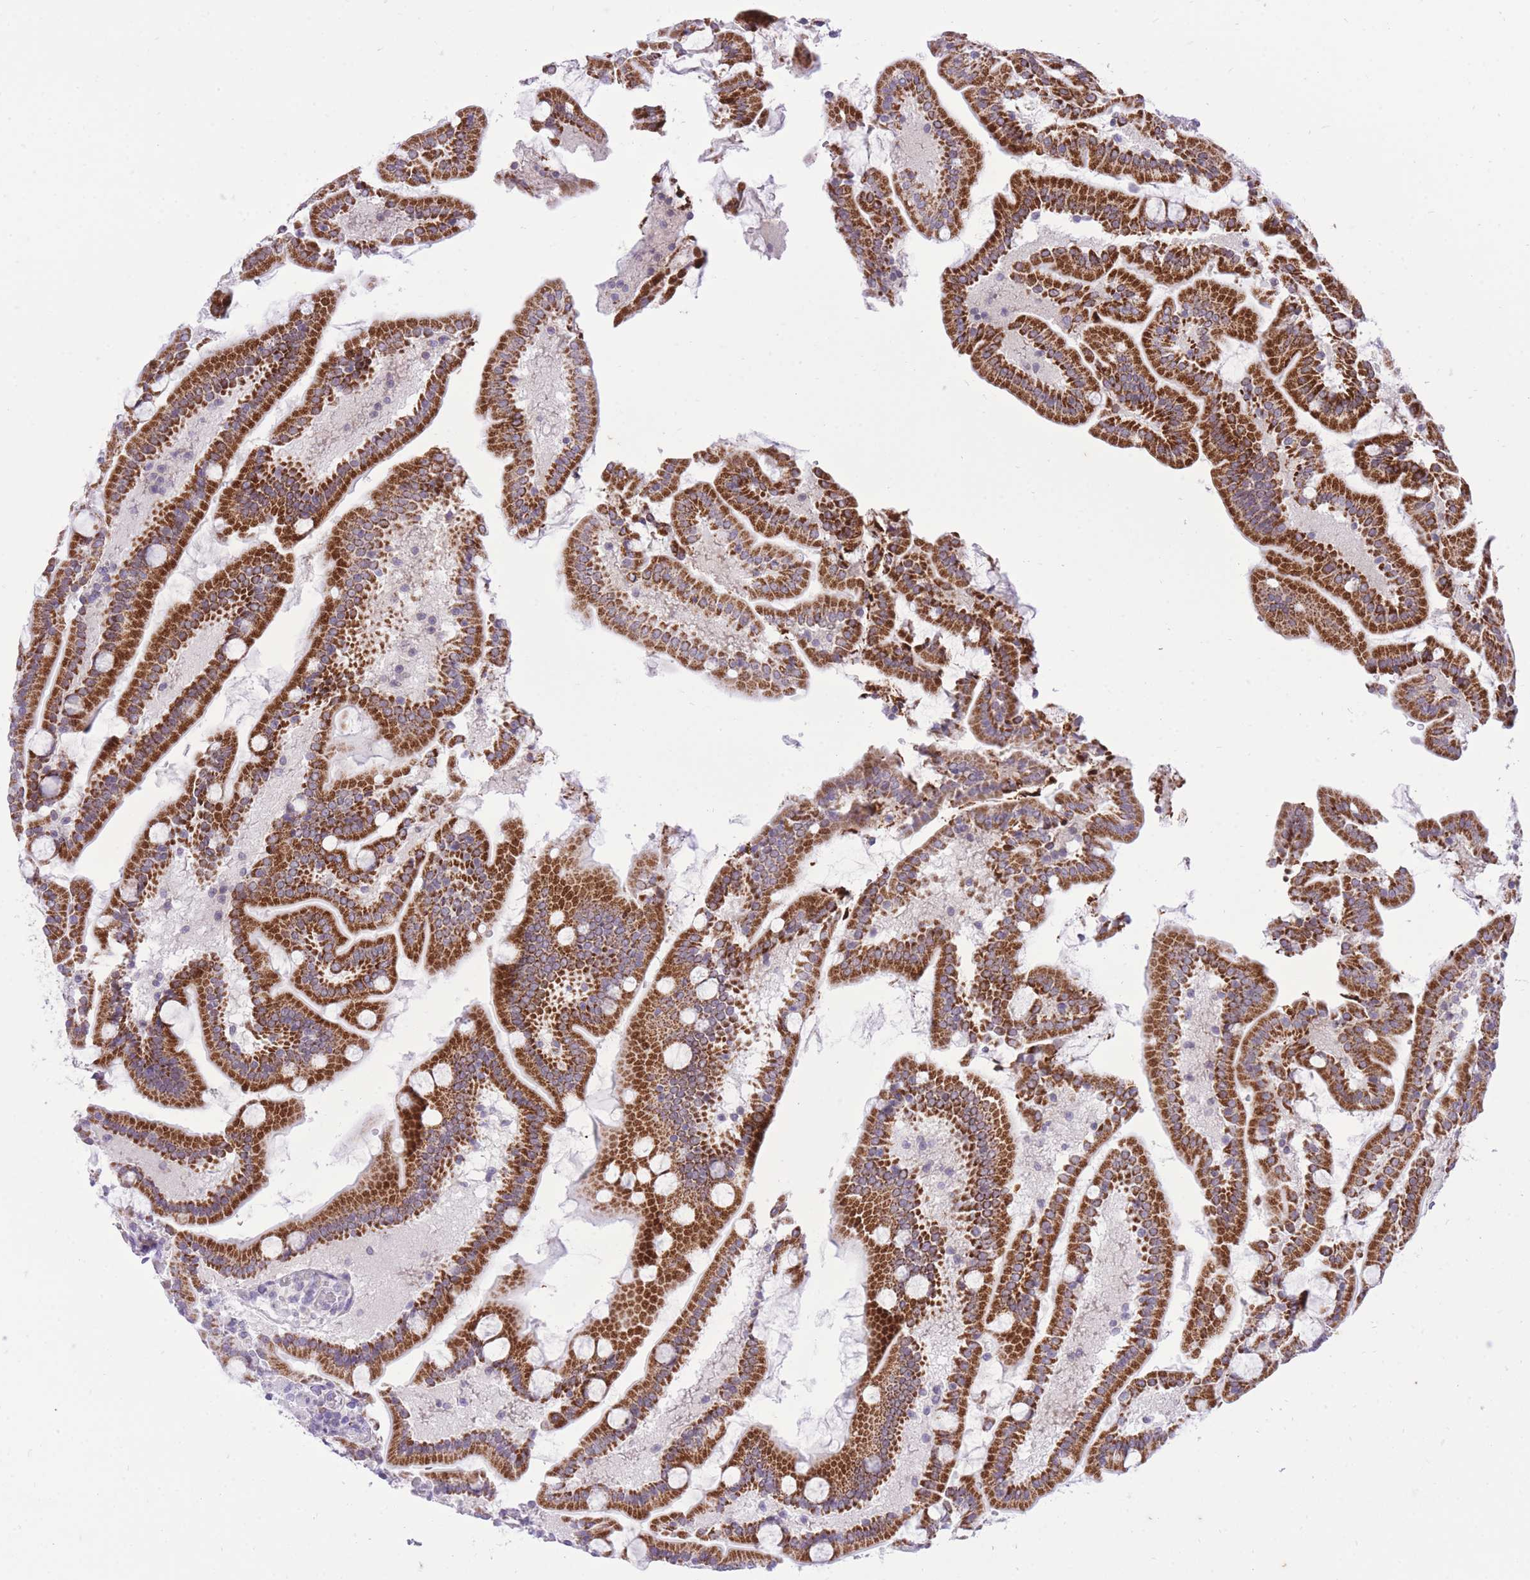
{"staining": {"intensity": "strong", "quantity": ">75%", "location": "cytoplasmic/membranous"}, "tissue": "duodenum", "cell_type": "Glandular cells", "image_type": "normal", "snomed": [{"axis": "morphology", "description": "Normal tissue, NOS"}, {"axis": "topography", "description": "Duodenum"}], "caption": "This micrograph displays immunohistochemistry (IHC) staining of benign human duodenum, with high strong cytoplasmic/membranous staining in approximately >75% of glandular cells.", "gene": "DENND2D", "patient": {"sex": "male", "age": 55}}